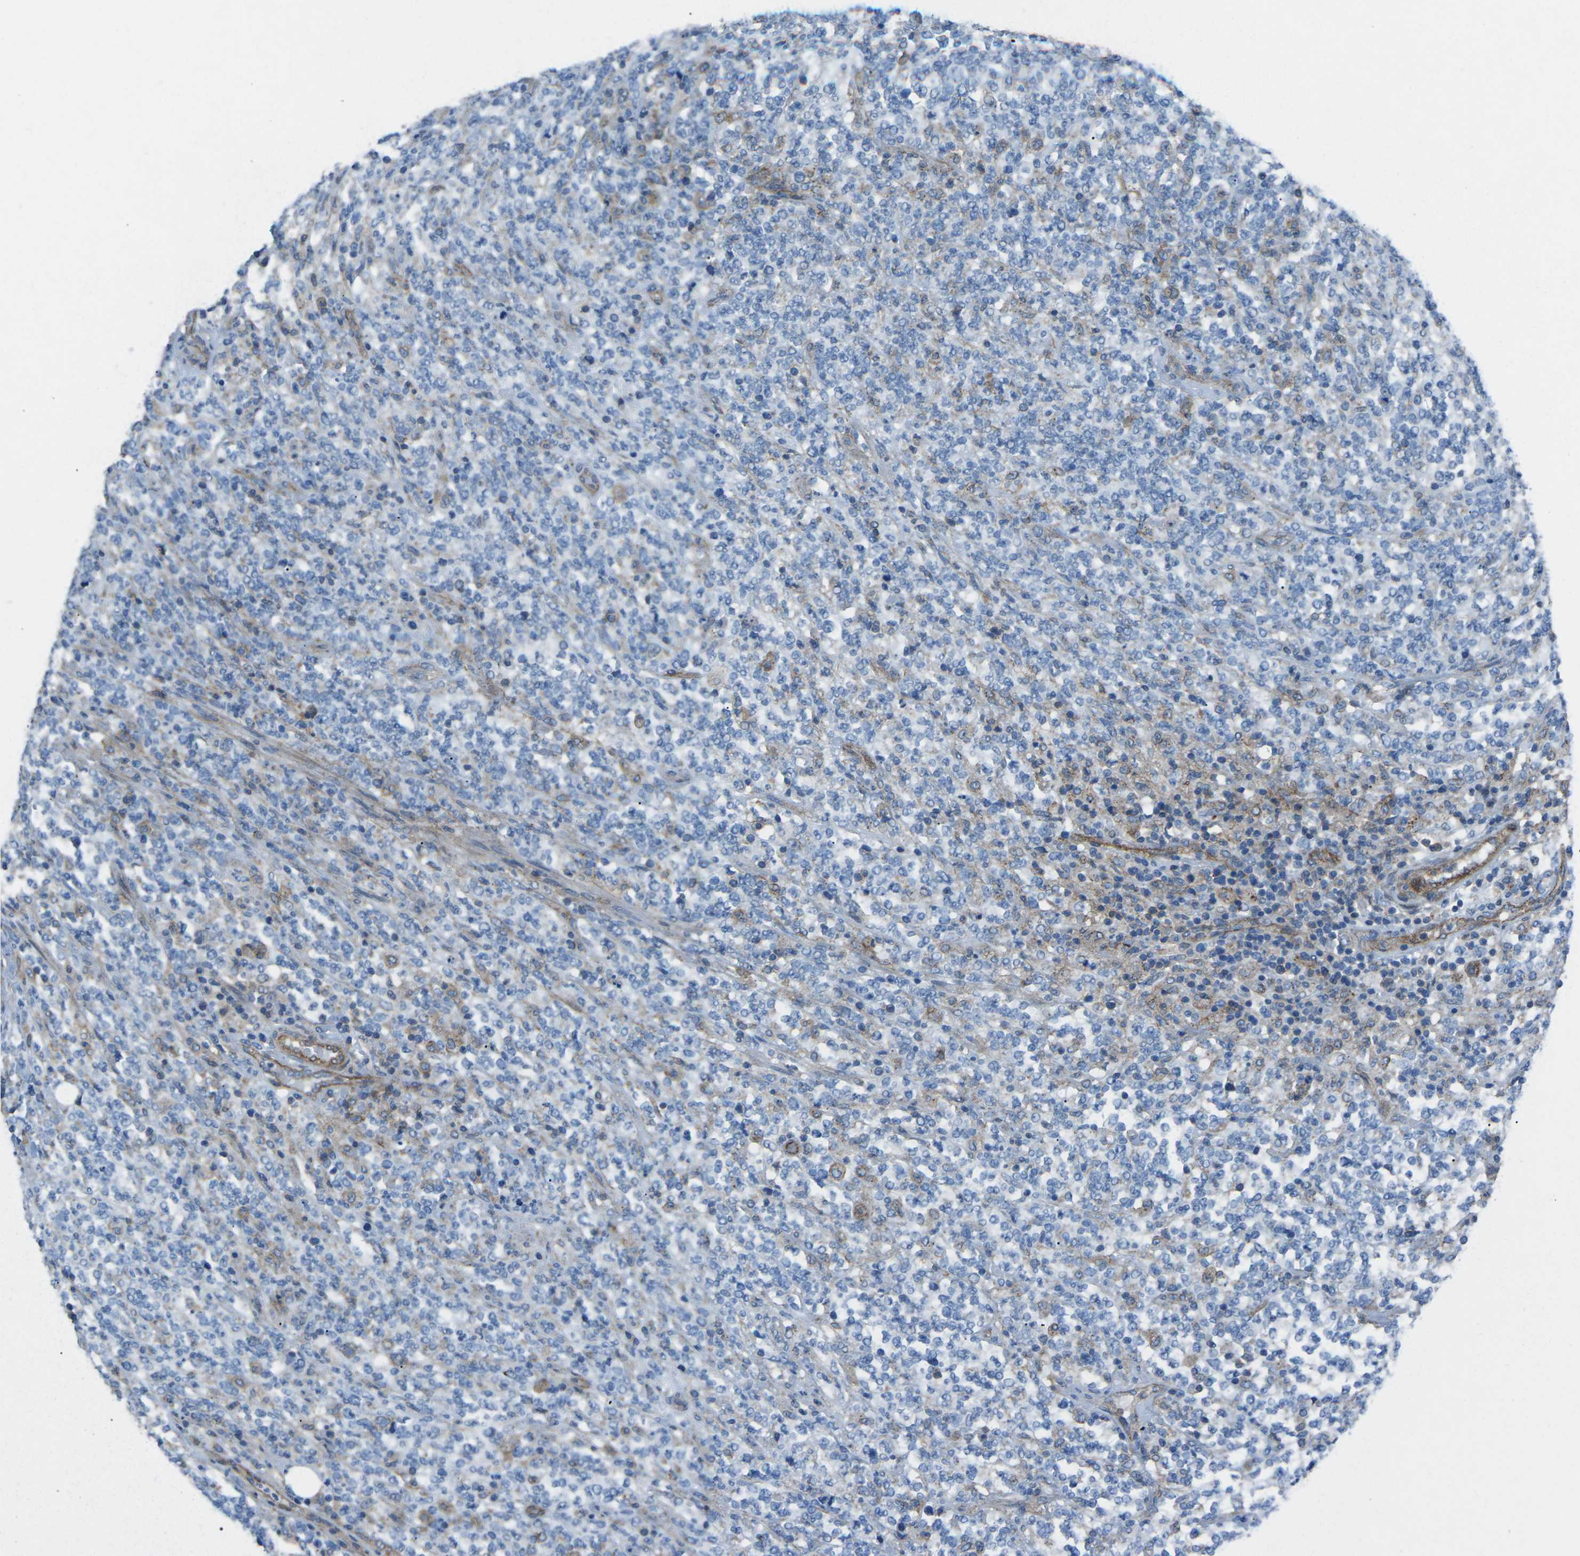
{"staining": {"intensity": "negative", "quantity": "none", "location": "none"}, "tissue": "lymphoma", "cell_type": "Tumor cells", "image_type": "cancer", "snomed": [{"axis": "morphology", "description": "Malignant lymphoma, non-Hodgkin's type, High grade"}, {"axis": "topography", "description": "Soft tissue"}], "caption": "Human high-grade malignant lymphoma, non-Hodgkin's type stained for a protein using immunohistochemistry reveals no expression in tumor cells.", "gene": "UTRN", "patient": {"sex": "male", "age": 18}}